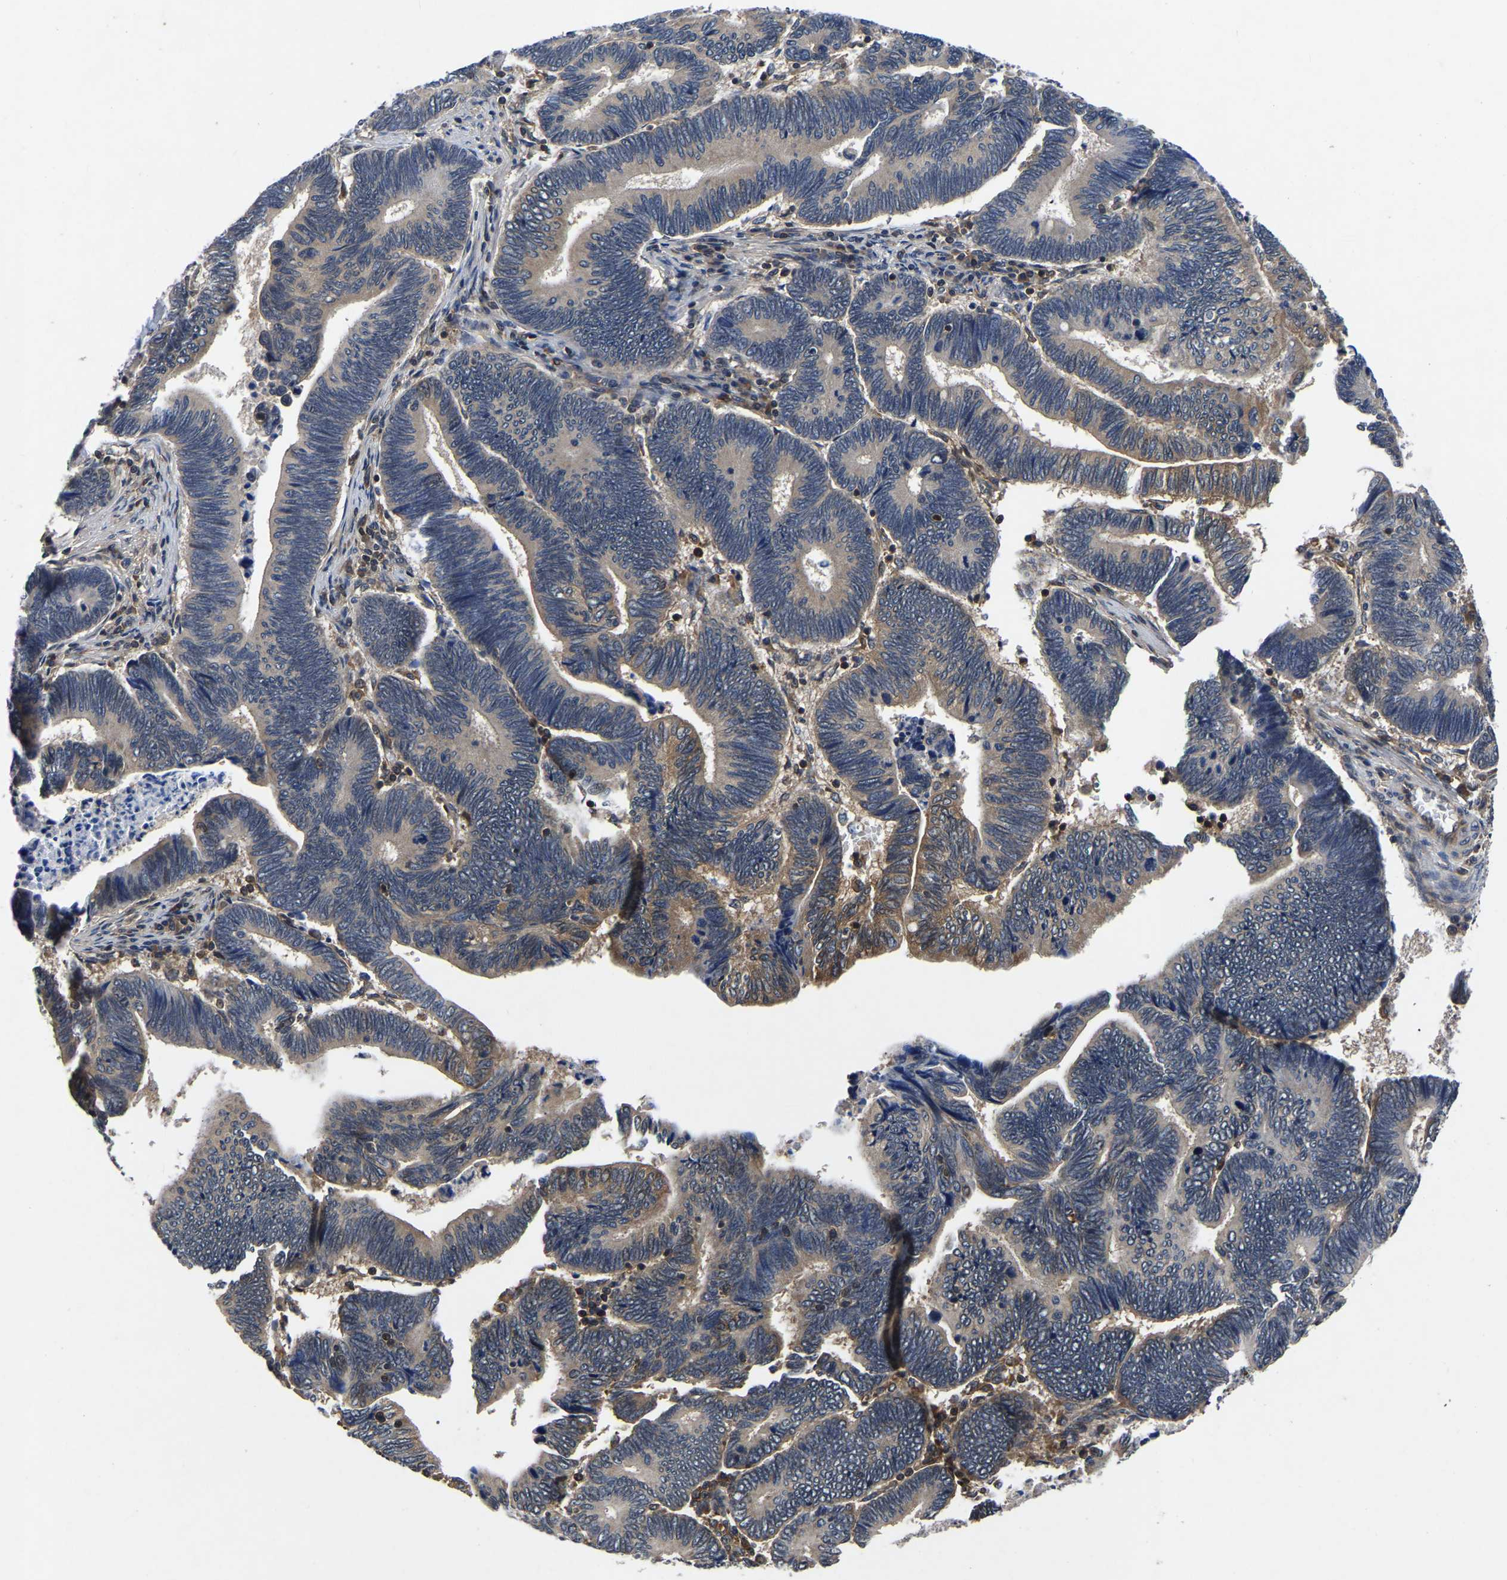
{"staining": {"intensity": "moderate", "quantity": "25%-75%", "location": "cytoplasmic/membranous"}, "tissue": "pancreatic cancer", "cell_type": "Tumor cells", "image_type": "cancer", "snomed": [{"axis": "morphology", "description": "Adenocarcinoma, NOS"}, {"axis": "topography", "description": "Pancreas"}], "caption": "Moderate cytoplasmic/membranous expression is identified in approximately 25%-75% of tumor cells in pancreatic adenocarcinoma. (DAB (3,3'-diaminobenzidine) IHC, brown staining for protein, blue staining for nuclei).", "gene": "FGD5", "patient": {"sex": "female", "age": 70}}